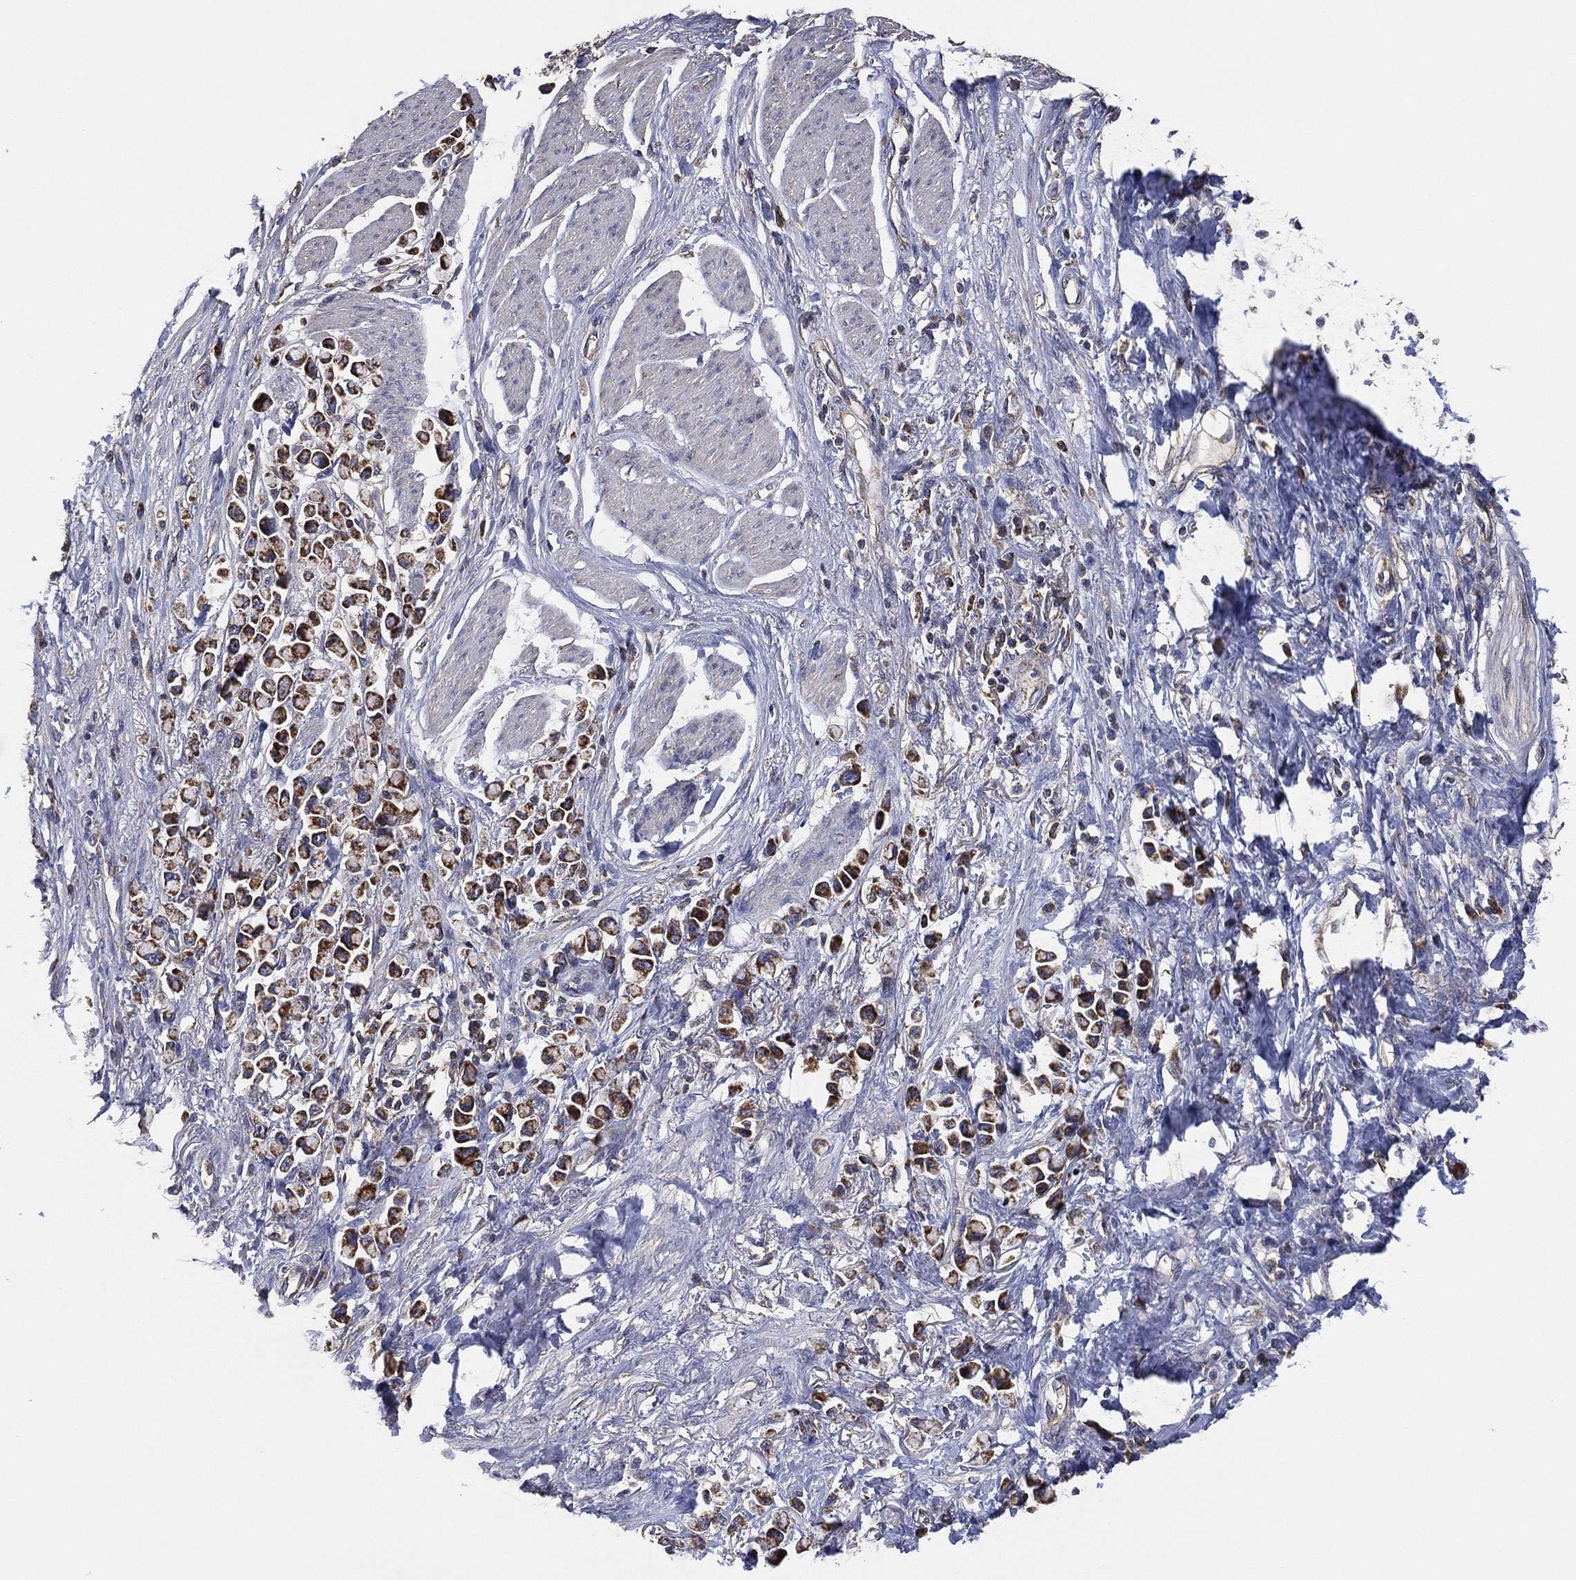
{"staining": {"intensity": "strong", "quantity": "25%-75%", "location": "cytoplasmic/membranous"}, "tissue": "stomach cancer", "cell_type": "Tumor cells", "image_type": "cancer", "snomed": [{"axis": "morphology", "description": "Adenocarcinoma, NOS"}, {"axis": "topography", "description": "Stomach"}], "caption": "This photomicrograph exhibits stomach cancer stained with immunohistochemistry (IHC) to label a protein in brown. The cytoplasmic/membranous of tumor cells show strong positivity for the protein. Nuclei are counter-stained blue.", "gene": "LIMD1", "patient": {"sex": "female", "age": 81}}